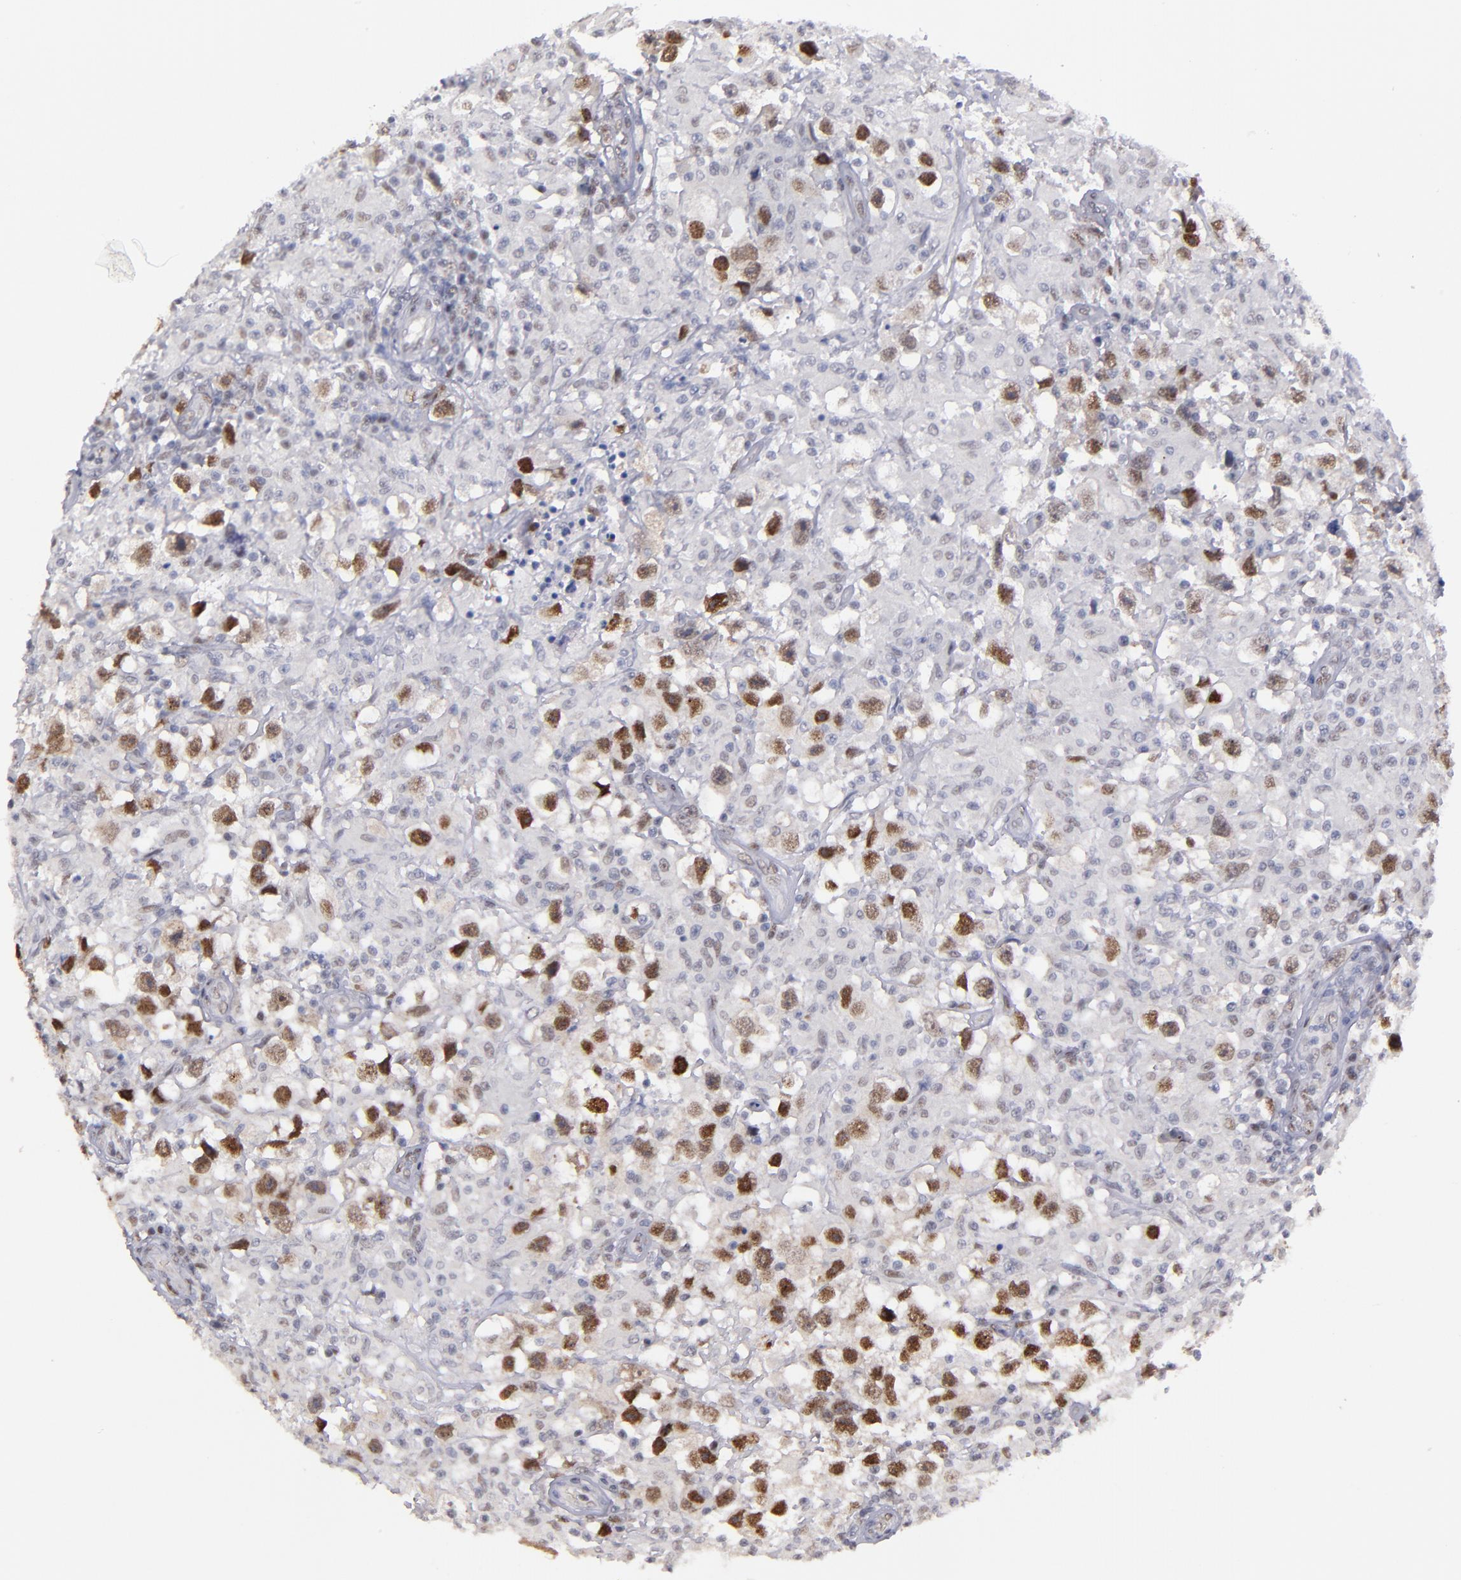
{"staining": {"intensity": "strong", "quantity": "25%-75%", "location": "nuclear"}, "tissue": "testis cancer", "cell_type": "Tumor cells", "image_type": "cancer", "snomed": [{"axis": "morphology", "description": "Seminoma, NOS"}, {"axis": "topography", "description": "Testis"}], "caption": "There is high levels of strong nuclear staining in tumor cells of testis cancer, as demonstrated by immunohistochemical staining (brown color).", "gene": "OTUB2", "patient": {"sex": "male", "age": 34}}